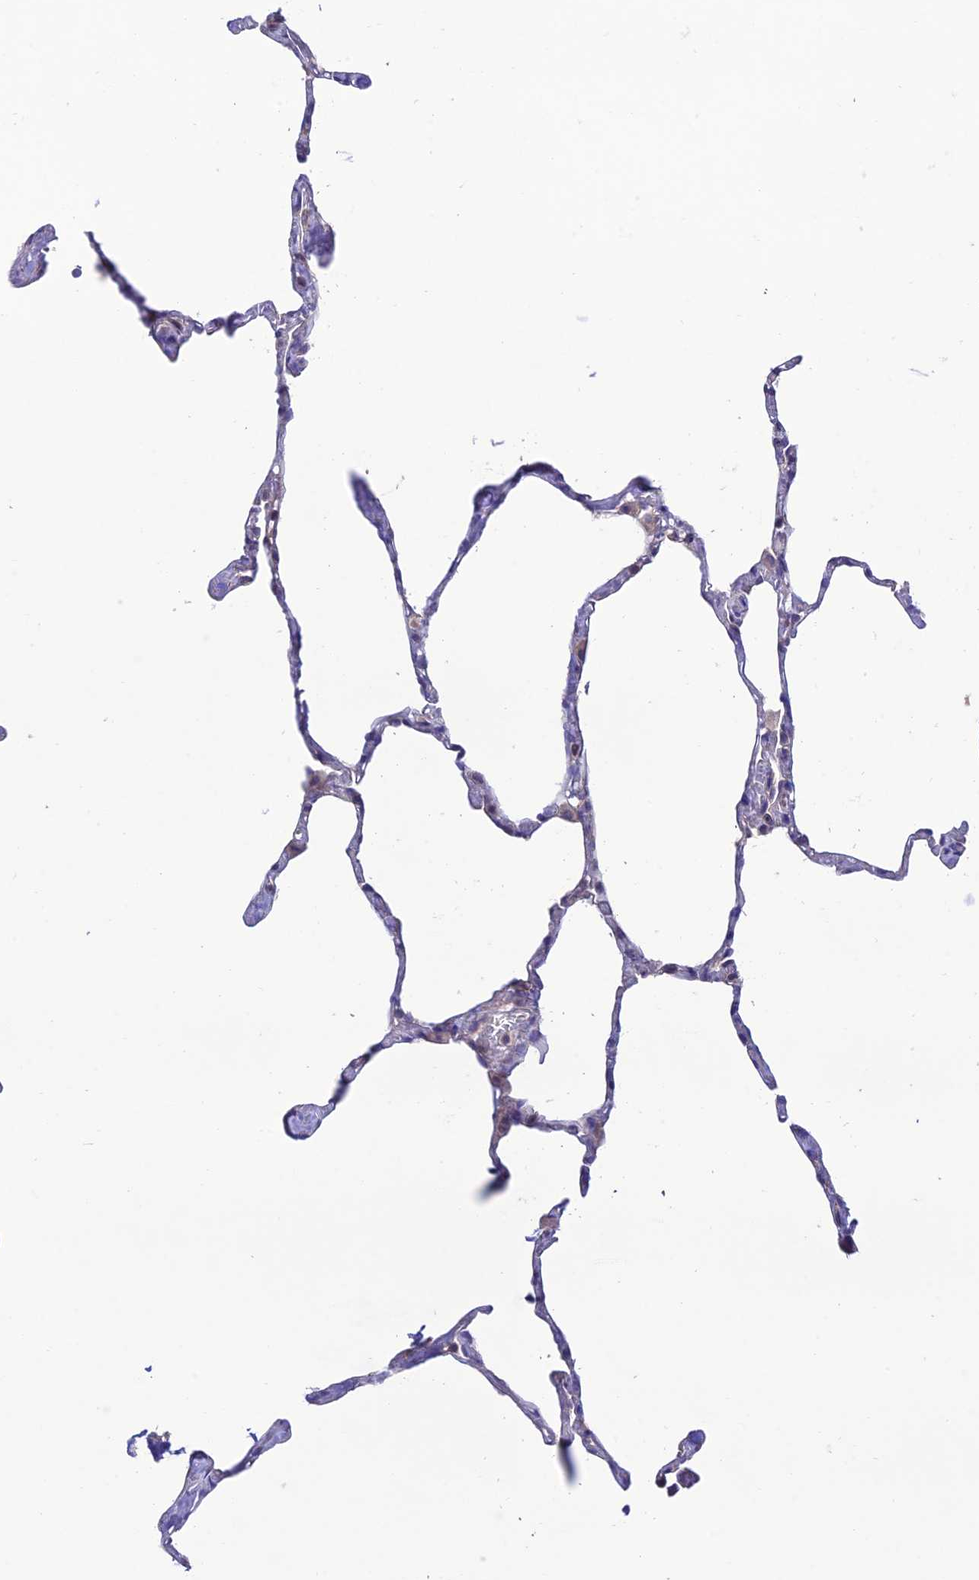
{"staining": {"intensity": "negative", "quantity": "none", "location": "none"}, "tissue": "lung", "cell_type": "Alveolar cells", "image_type": "normal", "snomed": [{"axis": "morphology", "description": "Normal tissue, NOS"}, {"axis": "topography", "description": "Lung"}], "caption": "A high-resolution photomicrograph shows IHC staining of unremarkable lung, which reveals no significant positivity in alveolar cells.", "gene": "BRME1", "patient": {"sex": "male", "age": 65}}